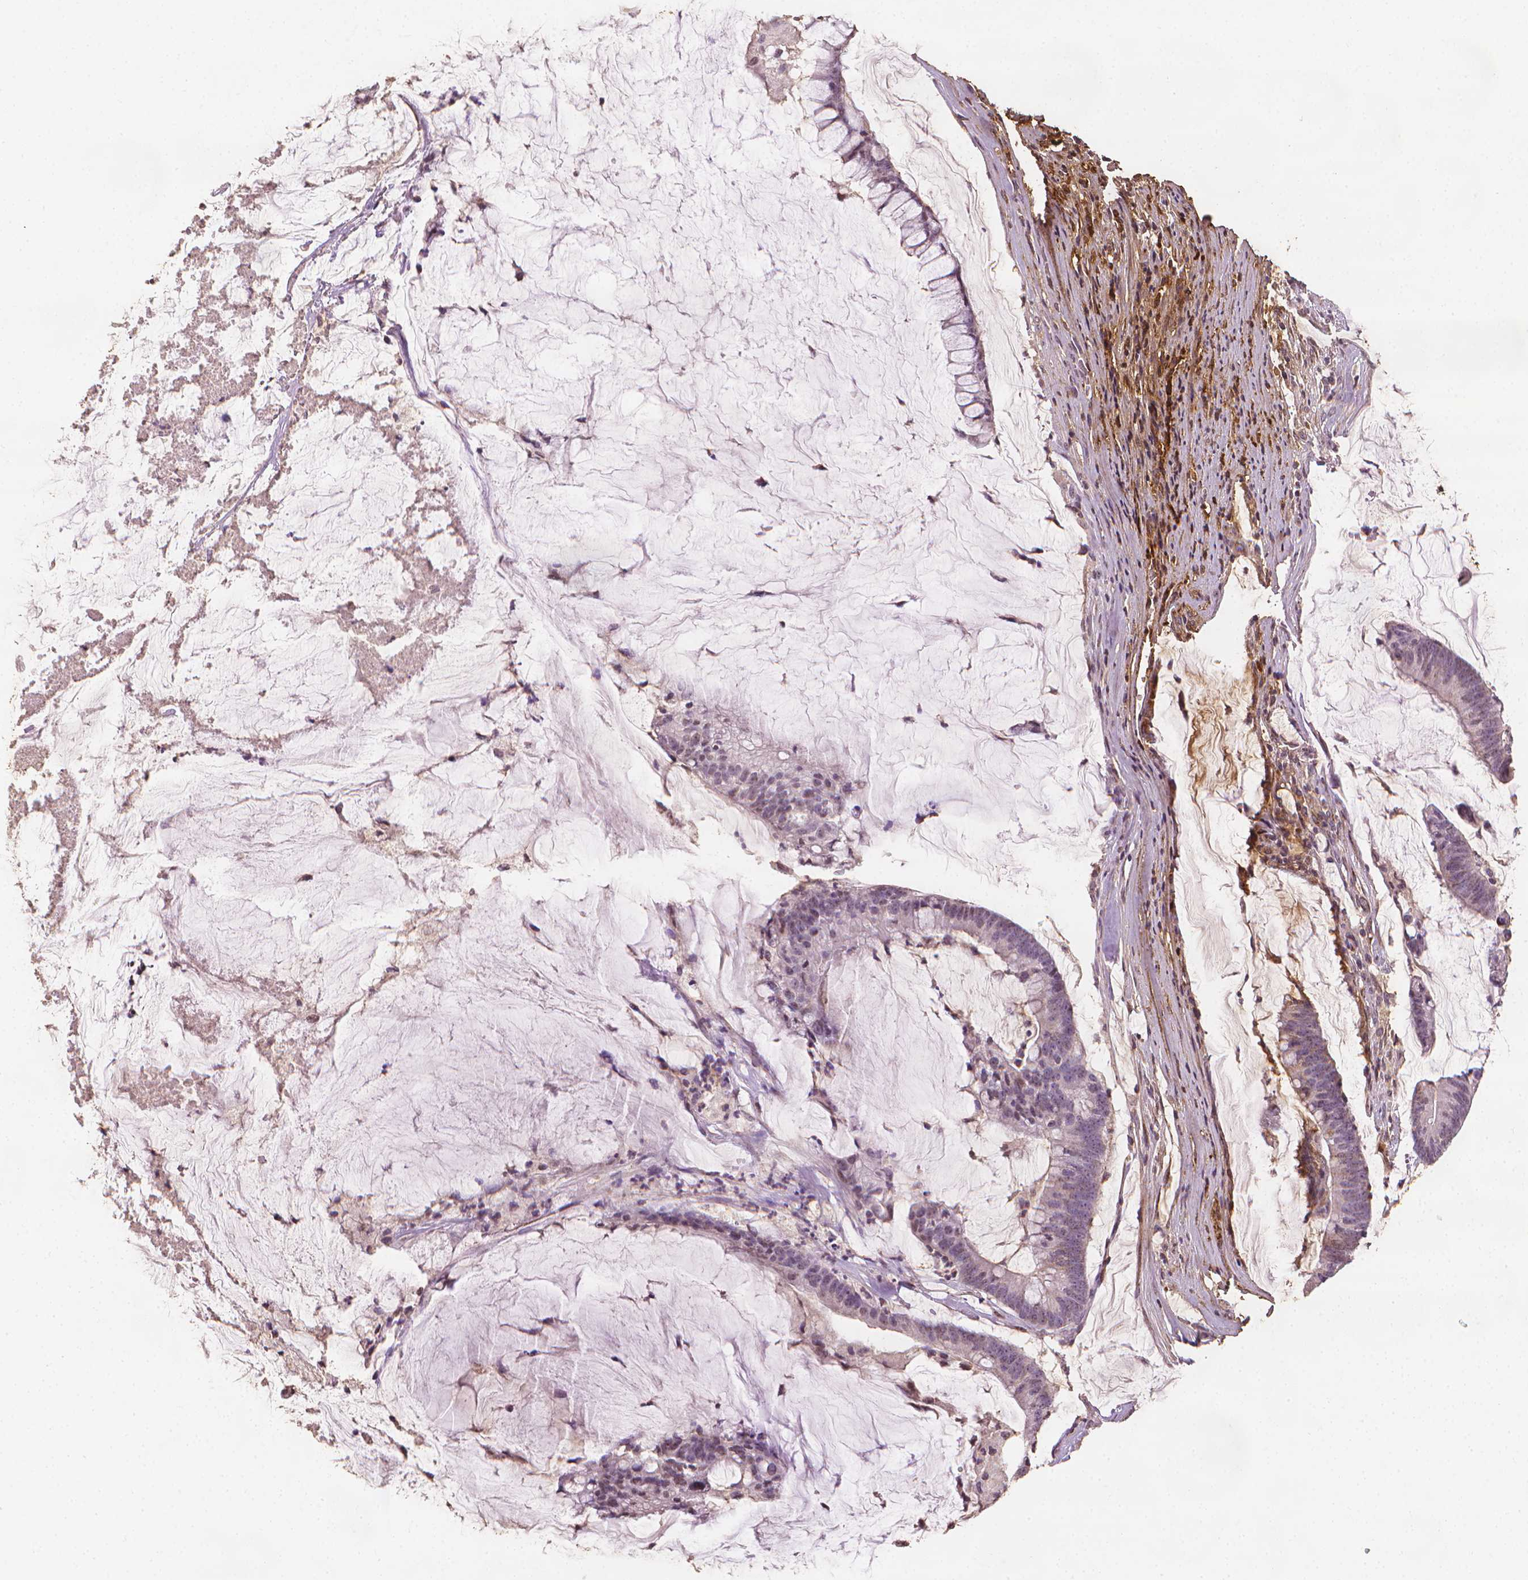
{"staining": {"intensity": "negative", "quantity": "none", "location": "none"}, "tissue": "colorectal cancer", "cell_type": "Tumor cells", "image_type": "cancer", "snomed": [{"axis": "morphology", "description": "Adenocarcinoma, NOS"}, {"axis": "topography", "description": "Colon"}], "caption": "Protein analysis of colorectal cancer exhibits no significant staining in tumor cells.", "gene": "DCN", "patient": {"sex": "male", "age": 62}}